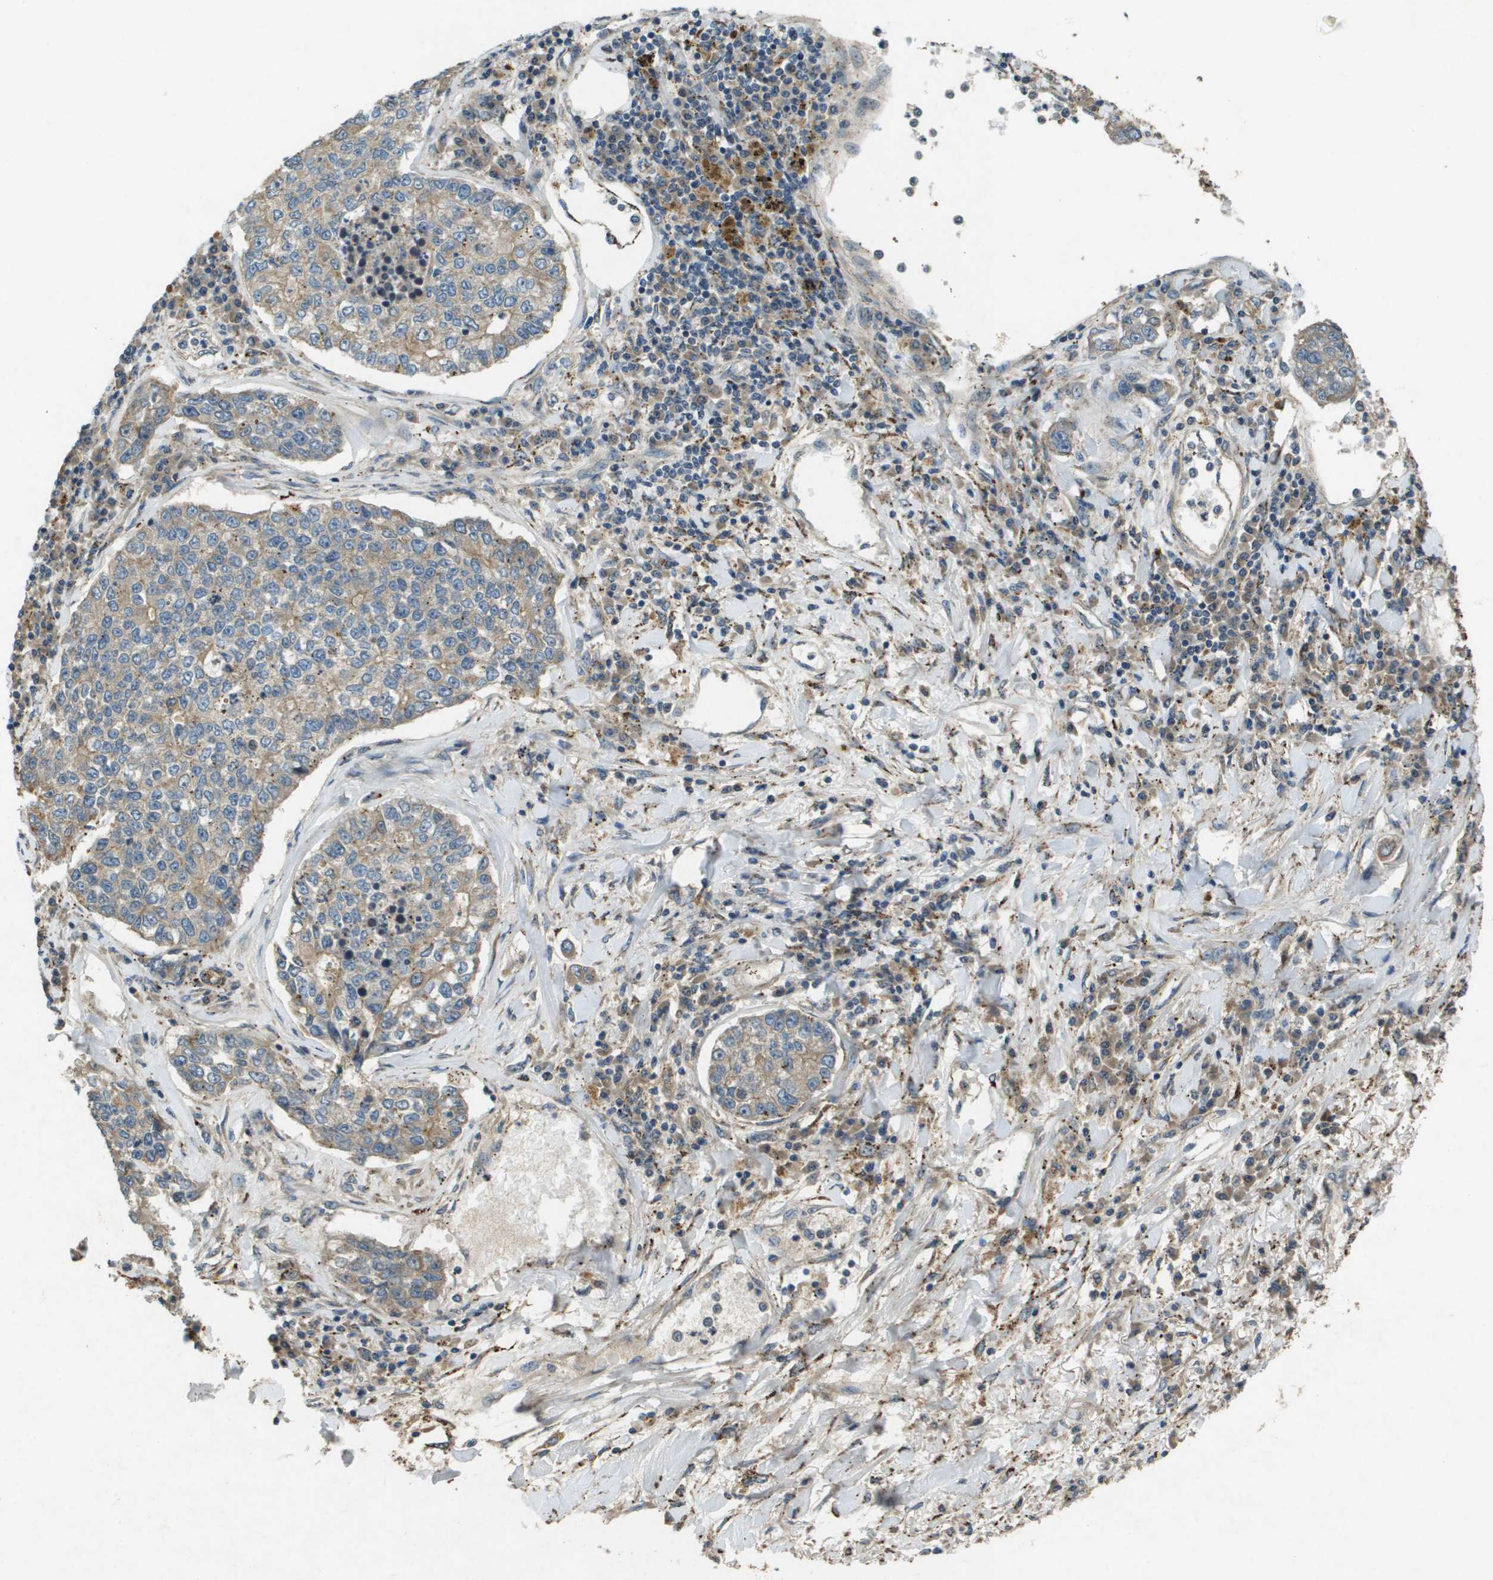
{"staining": {"intensity": "weak", "quantity": ">75%", "location": "cytoplasmic/membranous"}, "tissue": "lung cancer", "cell_type": "Tumor cells", "image_type": "cancer", "snomed": [{"axis": "morphology", "description": "Adenocarcinoma, NOS"}, {"axis": "topography", "description": "Lung"}], "caption": "Protein staining demonstrates weak cytoplasmic/membranous staining in about >75% of tumor cells in lung cancer (adenocarcinoma).", "gene": "CDKN2C", "patient": {"sex": "male", "age": 49}}